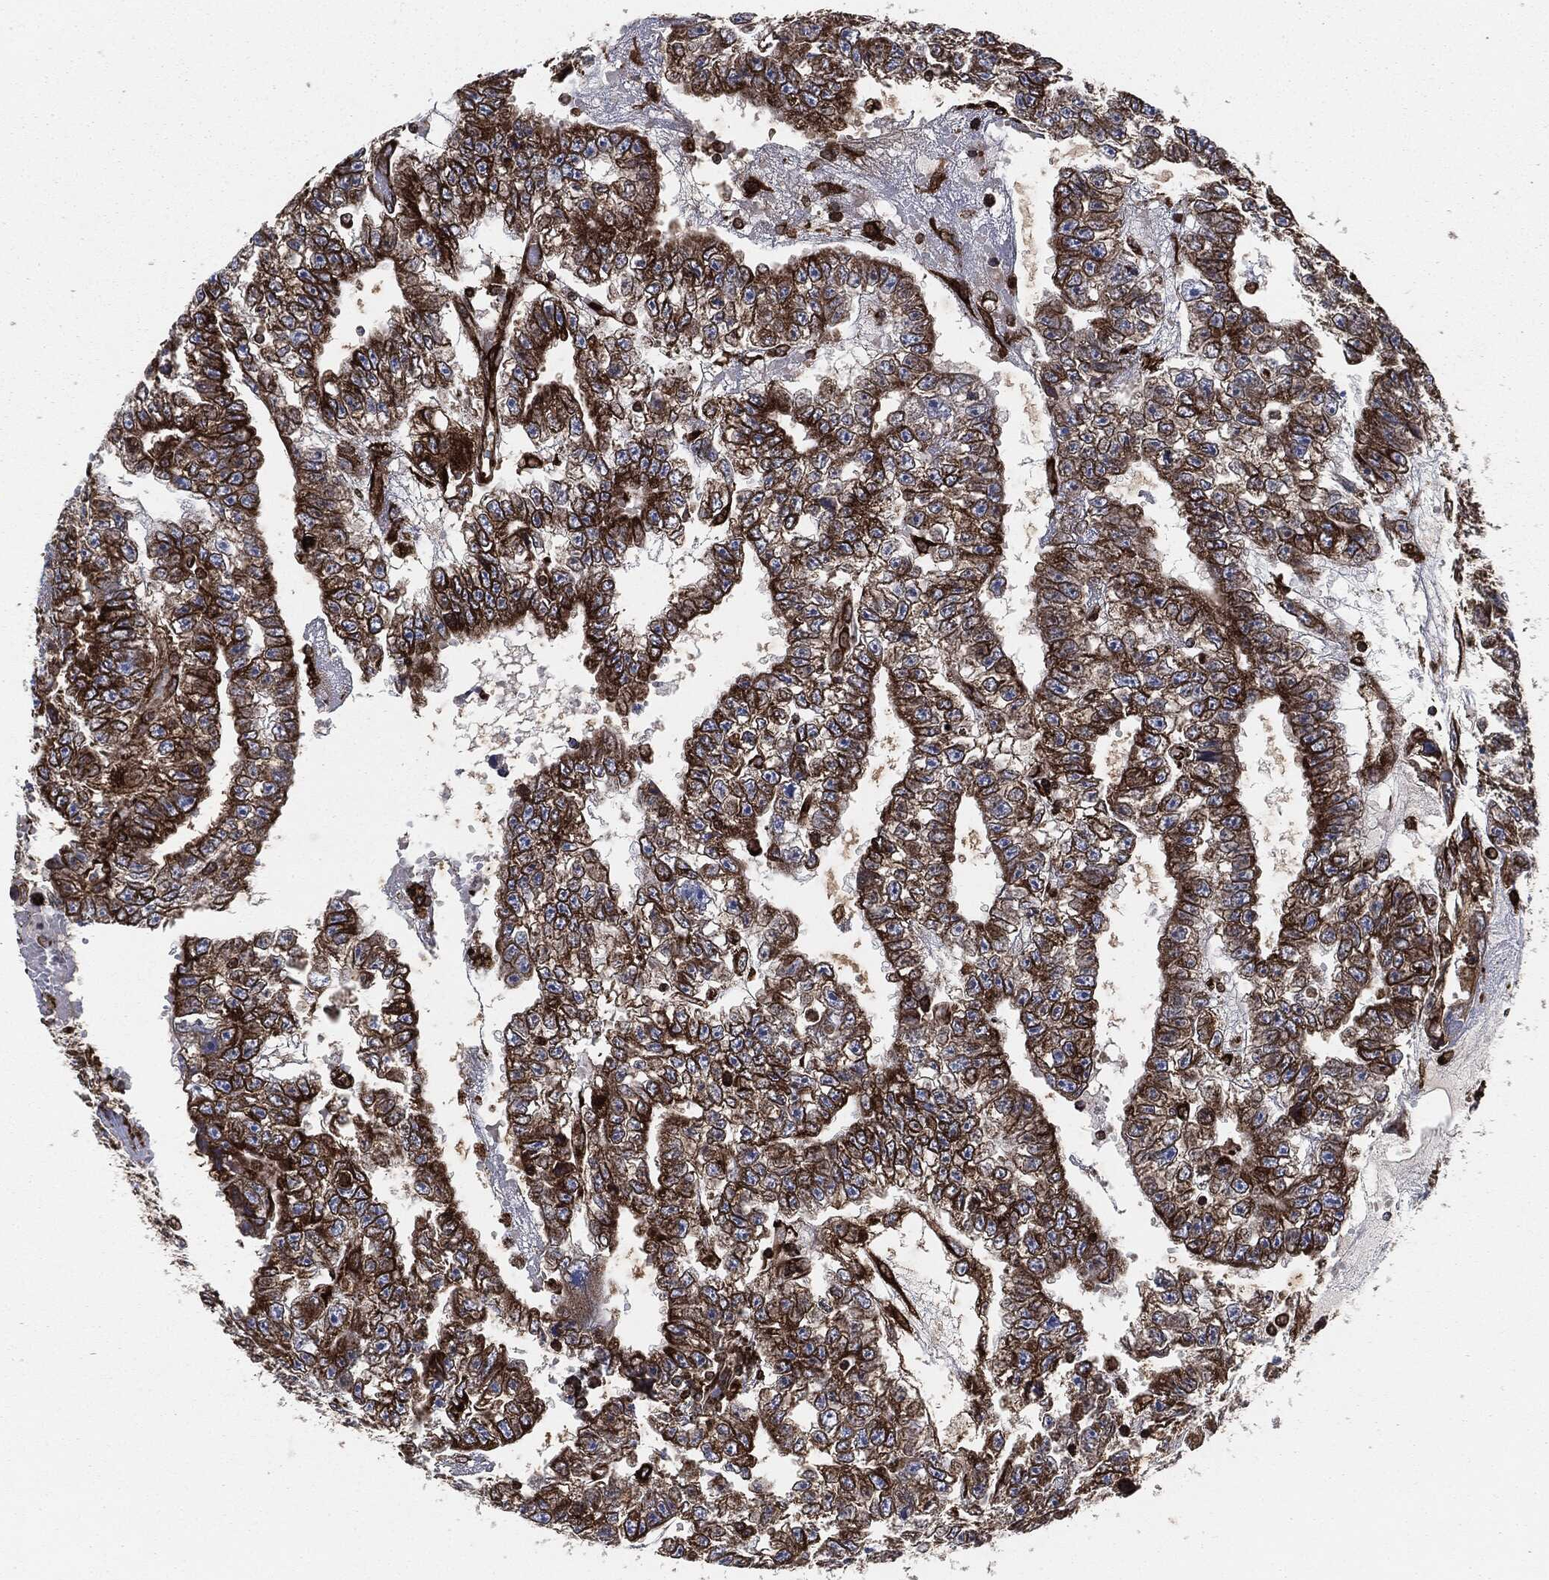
{"staining": {"intensity": "strong", "quantity": ">75%", "location": "cytoplasmic/membranous"}, "tissue": "testis cancer", "cell_type": "Tumor cells", "image_type": "cancer", "snomed": [{"axis": "morphology", "description": "Carcinoma, Embryonal, NOS"}, {"axis": "topography", "description": "Testis"}], "caption": "A brown stain shows strong cytoplasmic/membranous positivity of a protein in human testis cancer (embryonal carcinoma) tumor cells. Nuclei are stained in blue.", "gene": "CALR", "patient": {"sex": "male", "age": 25}}